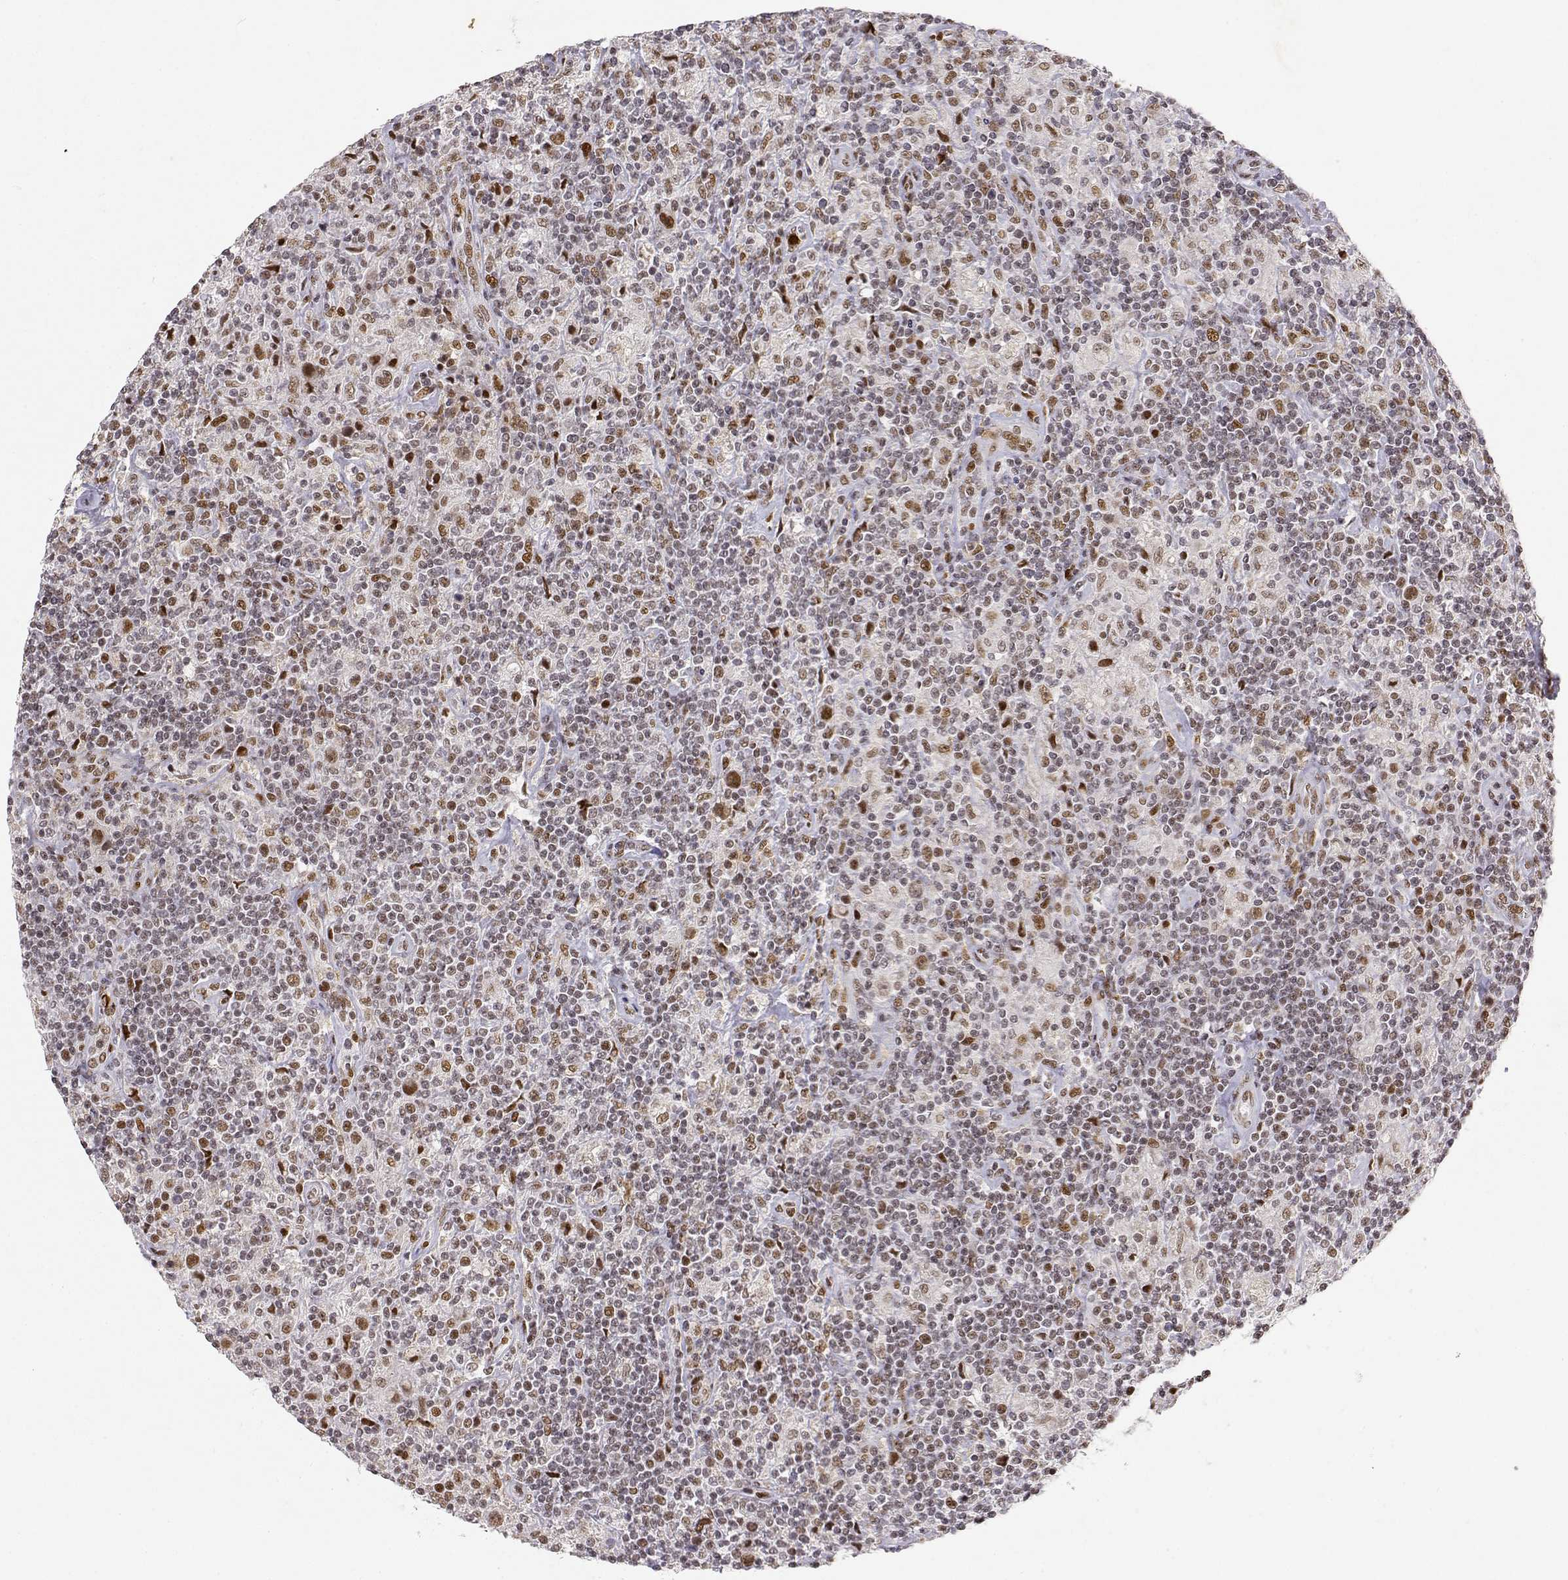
{"staining": {"intensity": "weak", "quantity": ">75%", "location": "nuclear"}, "tissue": "lymphoma", "cell_type": "Tumor cells", "image_type": "cancer", "snomed": [{"axis": "morphology", "description": "Hodgkin's disease, NOS"}, {"axis": "topography", "description": "Lymph node"}], "caption": "Lymphoma tissue demonstrates weak nuclear expression in about >75% of tumor cells, visualized by immunohistochemistry.", "gene": "RSF1", "patient": {"sex": "male", "age": 70}}